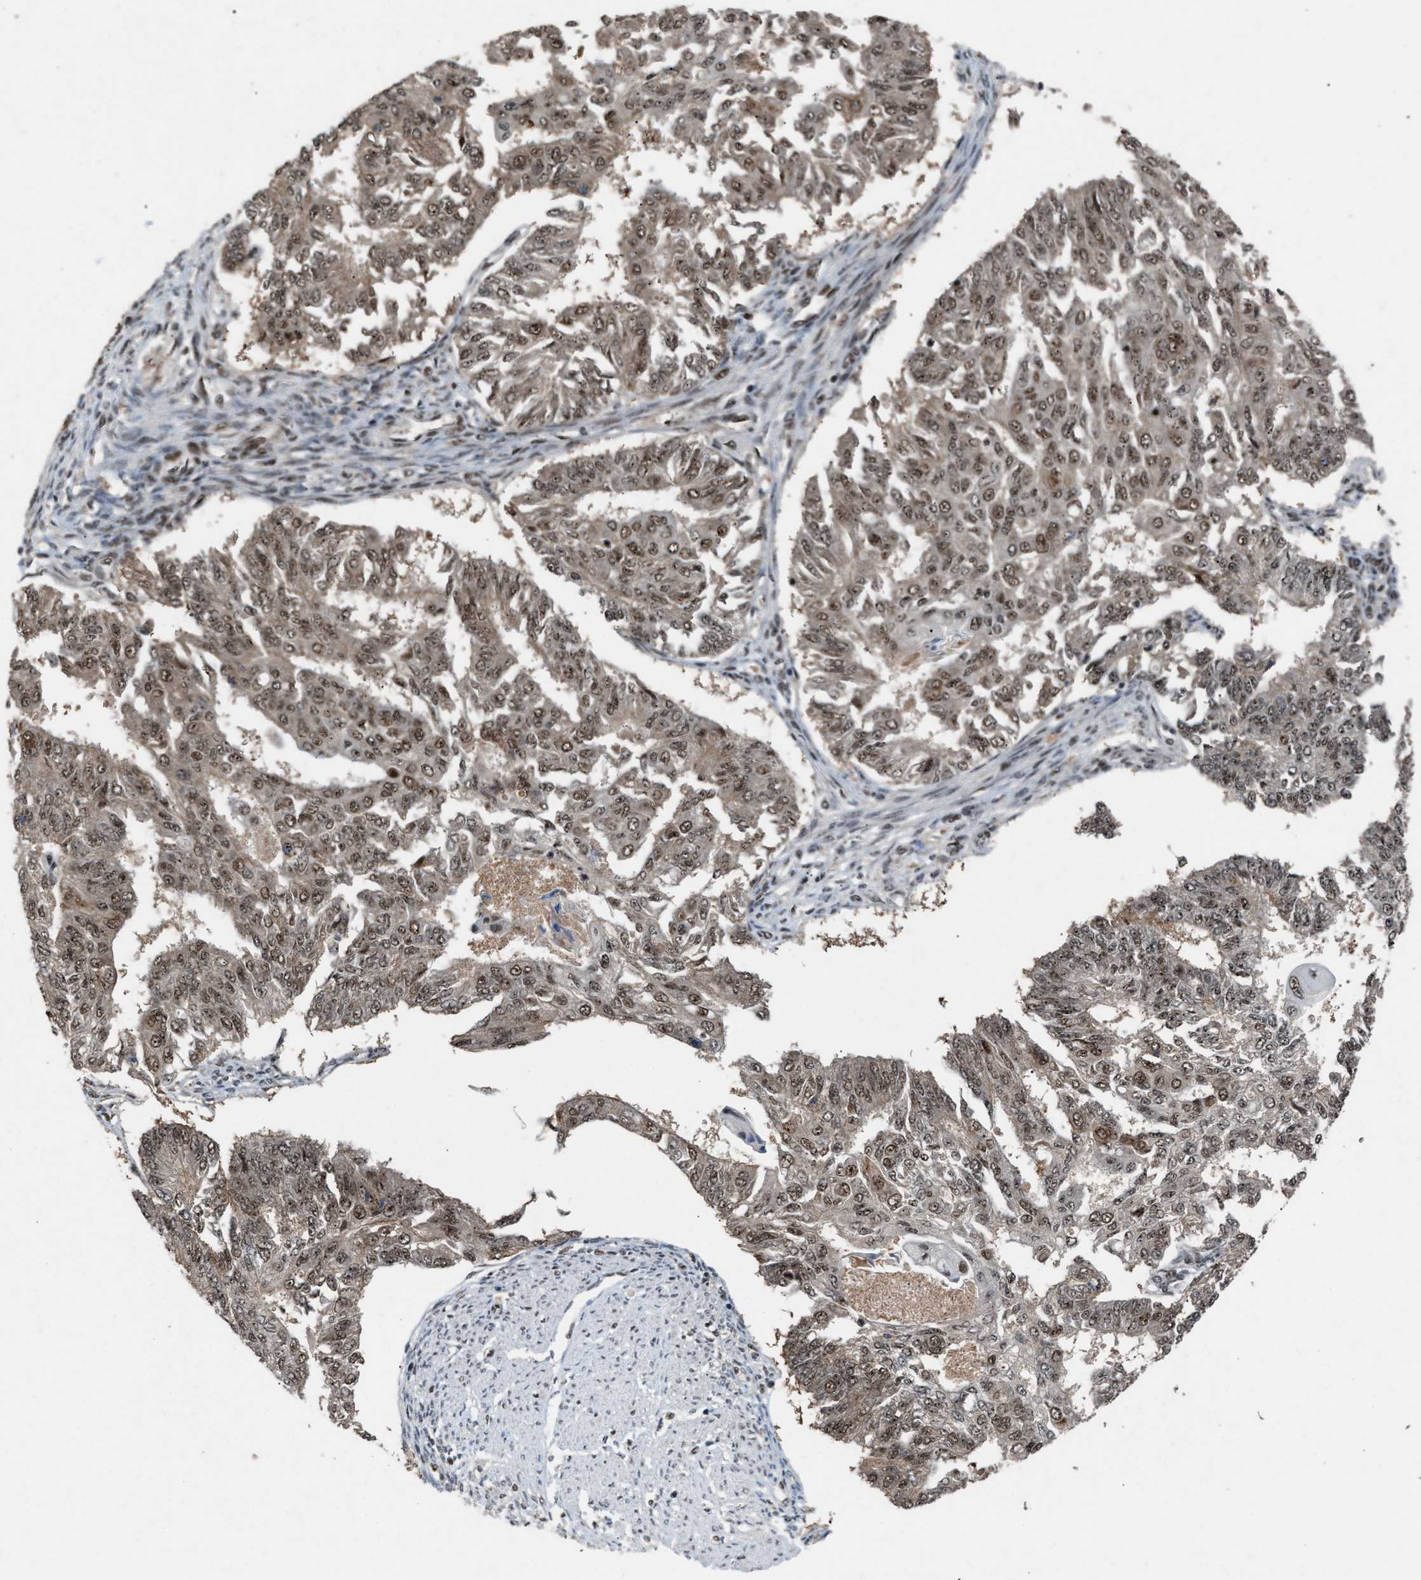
{"staining": {"intensity": "moderate", "quantity": ">75%", "location": "nuclear"}, "tissue": "endometrial cancer", "cell_type": "Tumor cells", "image_type": "cancer", "snomed": [{"axis": "morphology", "description": "Adenocarcinoma, NOS"}, {"axis": "topography", "description": "Endometrium"}], "caption": "The micrograph reveals immunohistochemical staining of endometrial adenocarcinoma. There is moderate nuclear positivity is present in about >75% of tumor cells. Immunohistochemistry (ihc) stains the protein in brown and the nuclei are stained blue.", "gene": "PRPF4", "patient": {"sex": "female", "age": 32}}